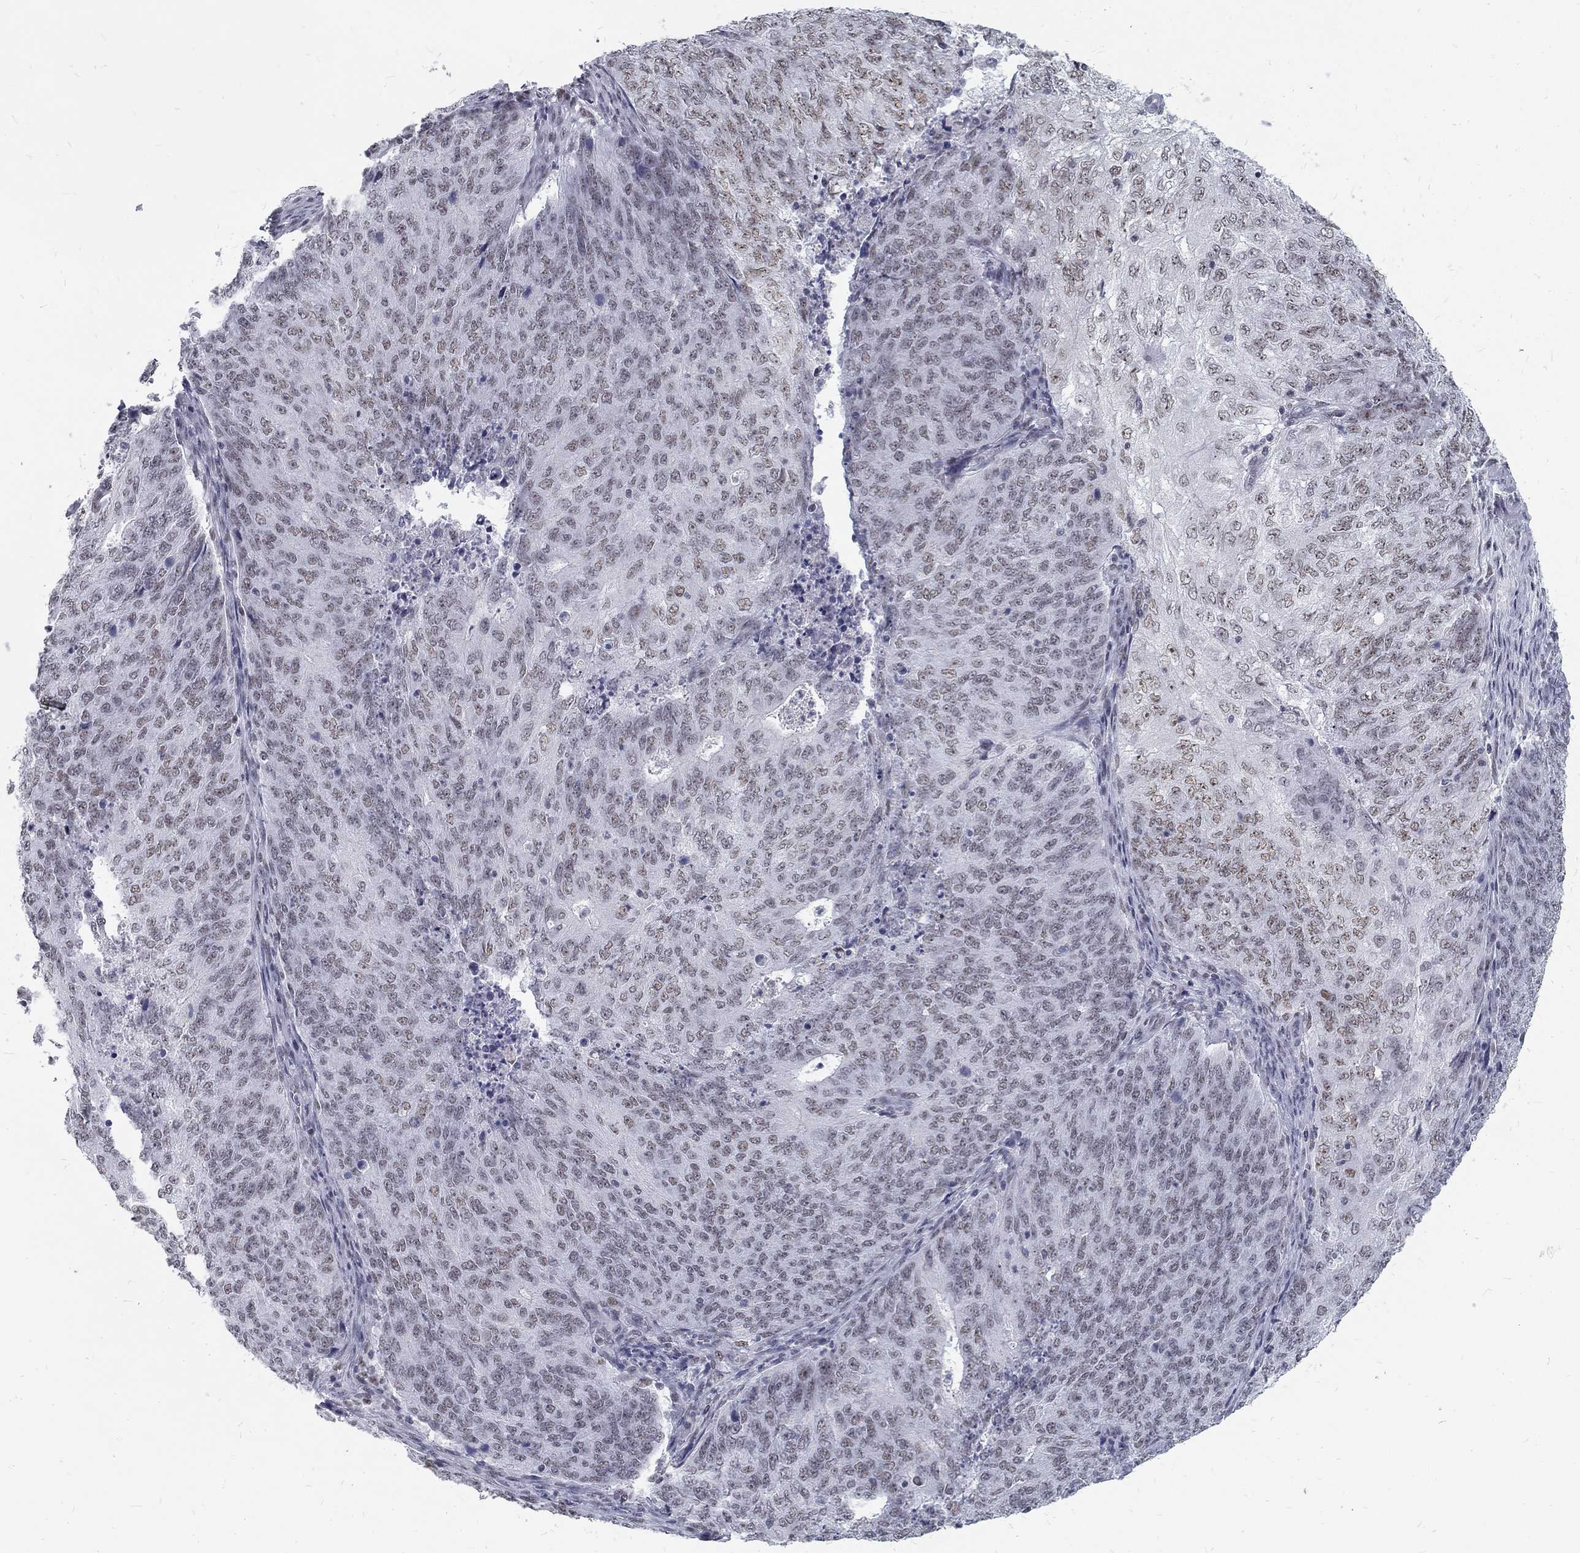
{"staining": {"intensity": "weak", "quantity": "25%-75%", "location": "nuclear"}, "tissue": "endometrial cancer", "cell_type": "Tumor cells", "image_type": "cancer", "snomed": [{"axis": "morphology", "description": "Adenocarcinoma, NOS"}, {"axis": "topography", "description": "Endometrium"}], "caption": "Immunohistochemical staining of endometrial adenocarcinoma demonstrates low levels of weak nuclear positivity in approximately 25%-75% of tumor cells.", "gene": "SNORC", "patient": {"sex": "female", "age": 82}}